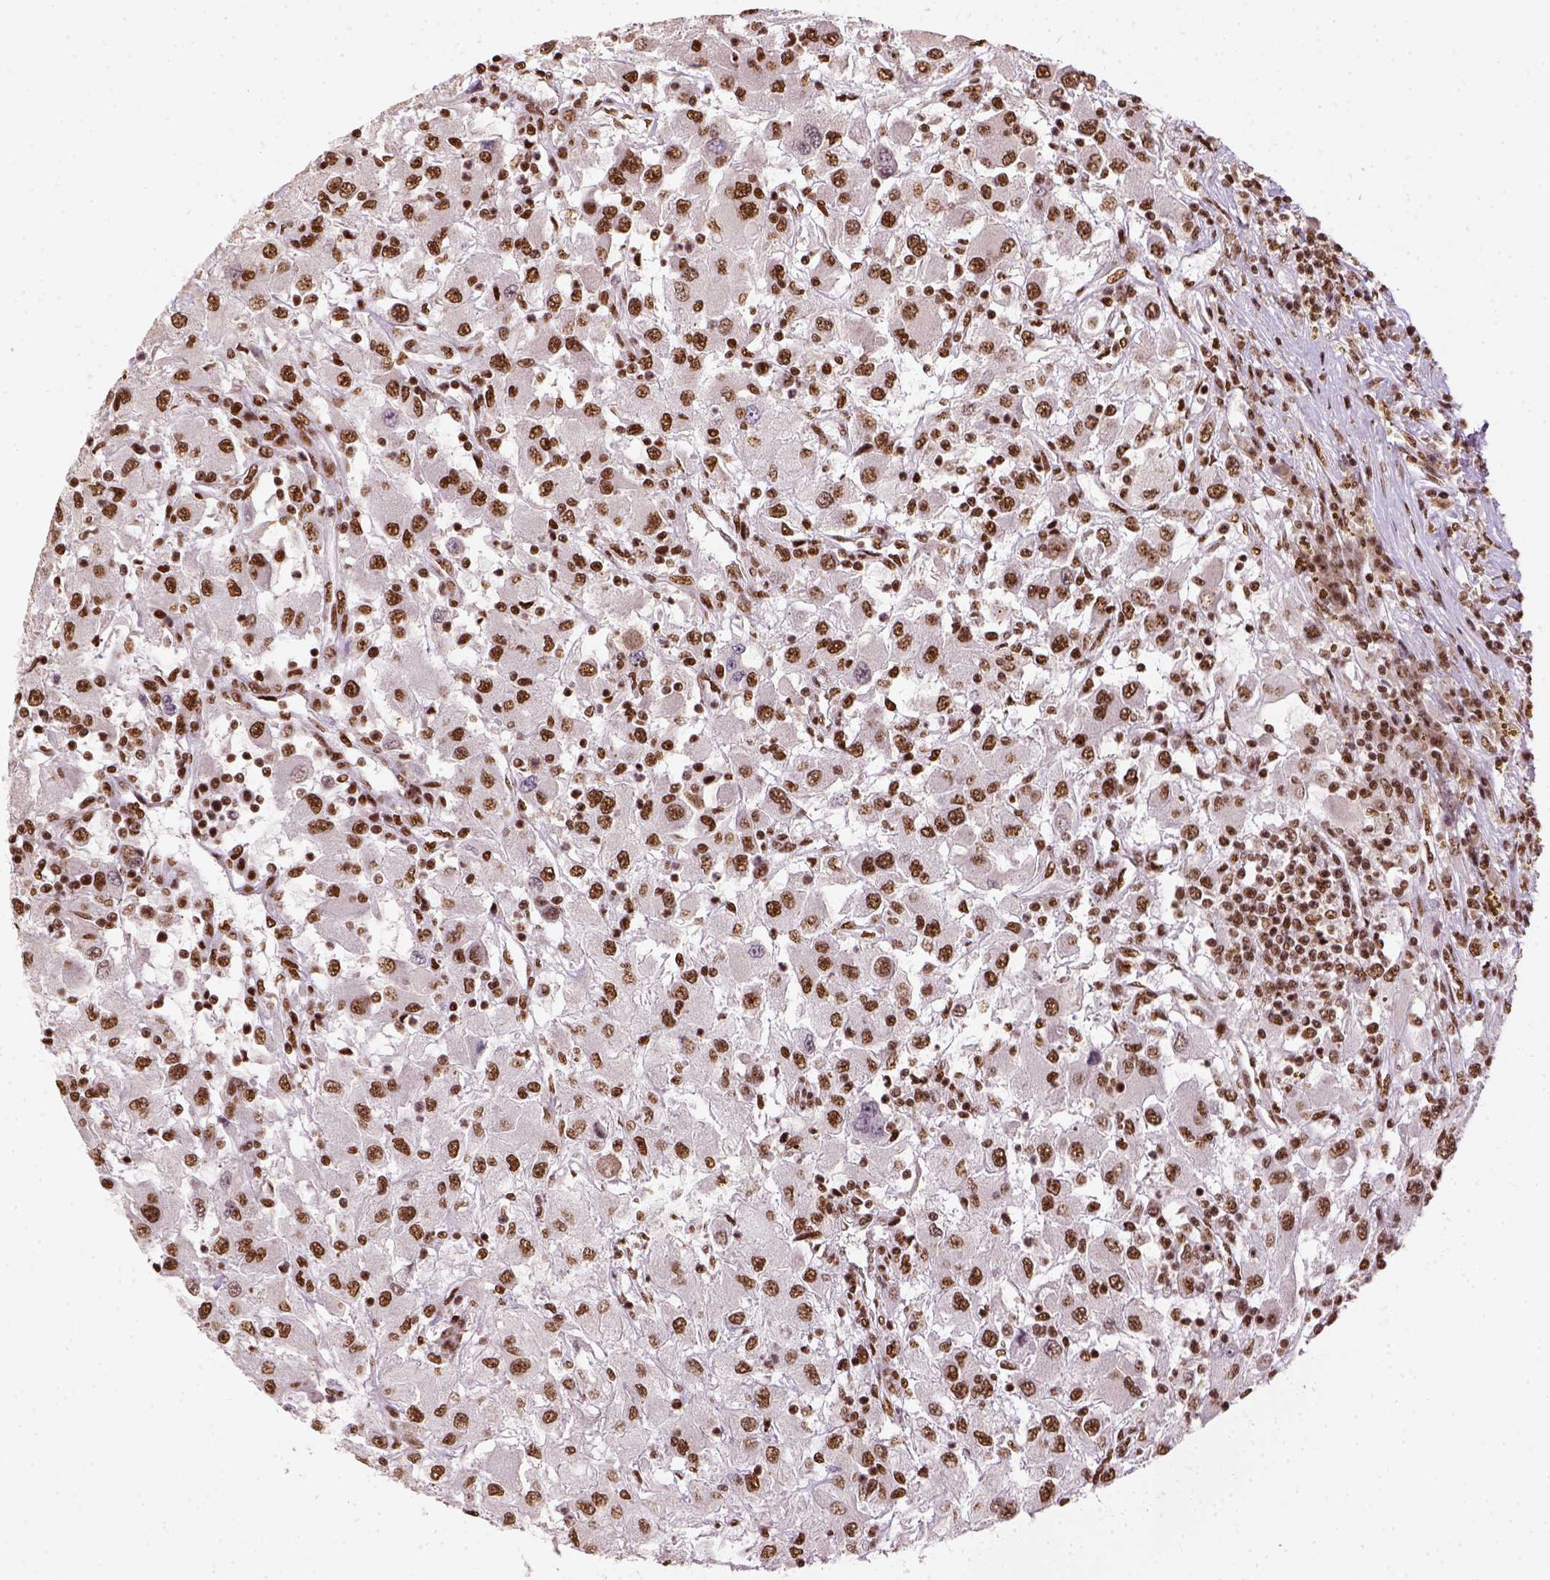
{"staining": {"intensity": "strong", "quantity": ">75%", "location": "nuclear"}, "tissue": "renal cancer", "cell_type": "Tumor cells", "image_type": "cancer", "snomed": [{"axis": "morphology", "description": "Adenocarcinoma, NOS"}, {"axis": "topography", "description": "Kidney"}], "caption": "Brown immunohistochemical staining in human adenocarcinoma (renal) demonstrates strong nuclear positivity in approximately >75% of tumor cells. The protein of interest is stained brown, and the nuclei are stained in blue (DAB (3,3'-diaminobenzidine) IHC with brightfield microscopy, high magnification).", "gene": "CCAR1", "patient": {"sex": "female", "age": 67}}